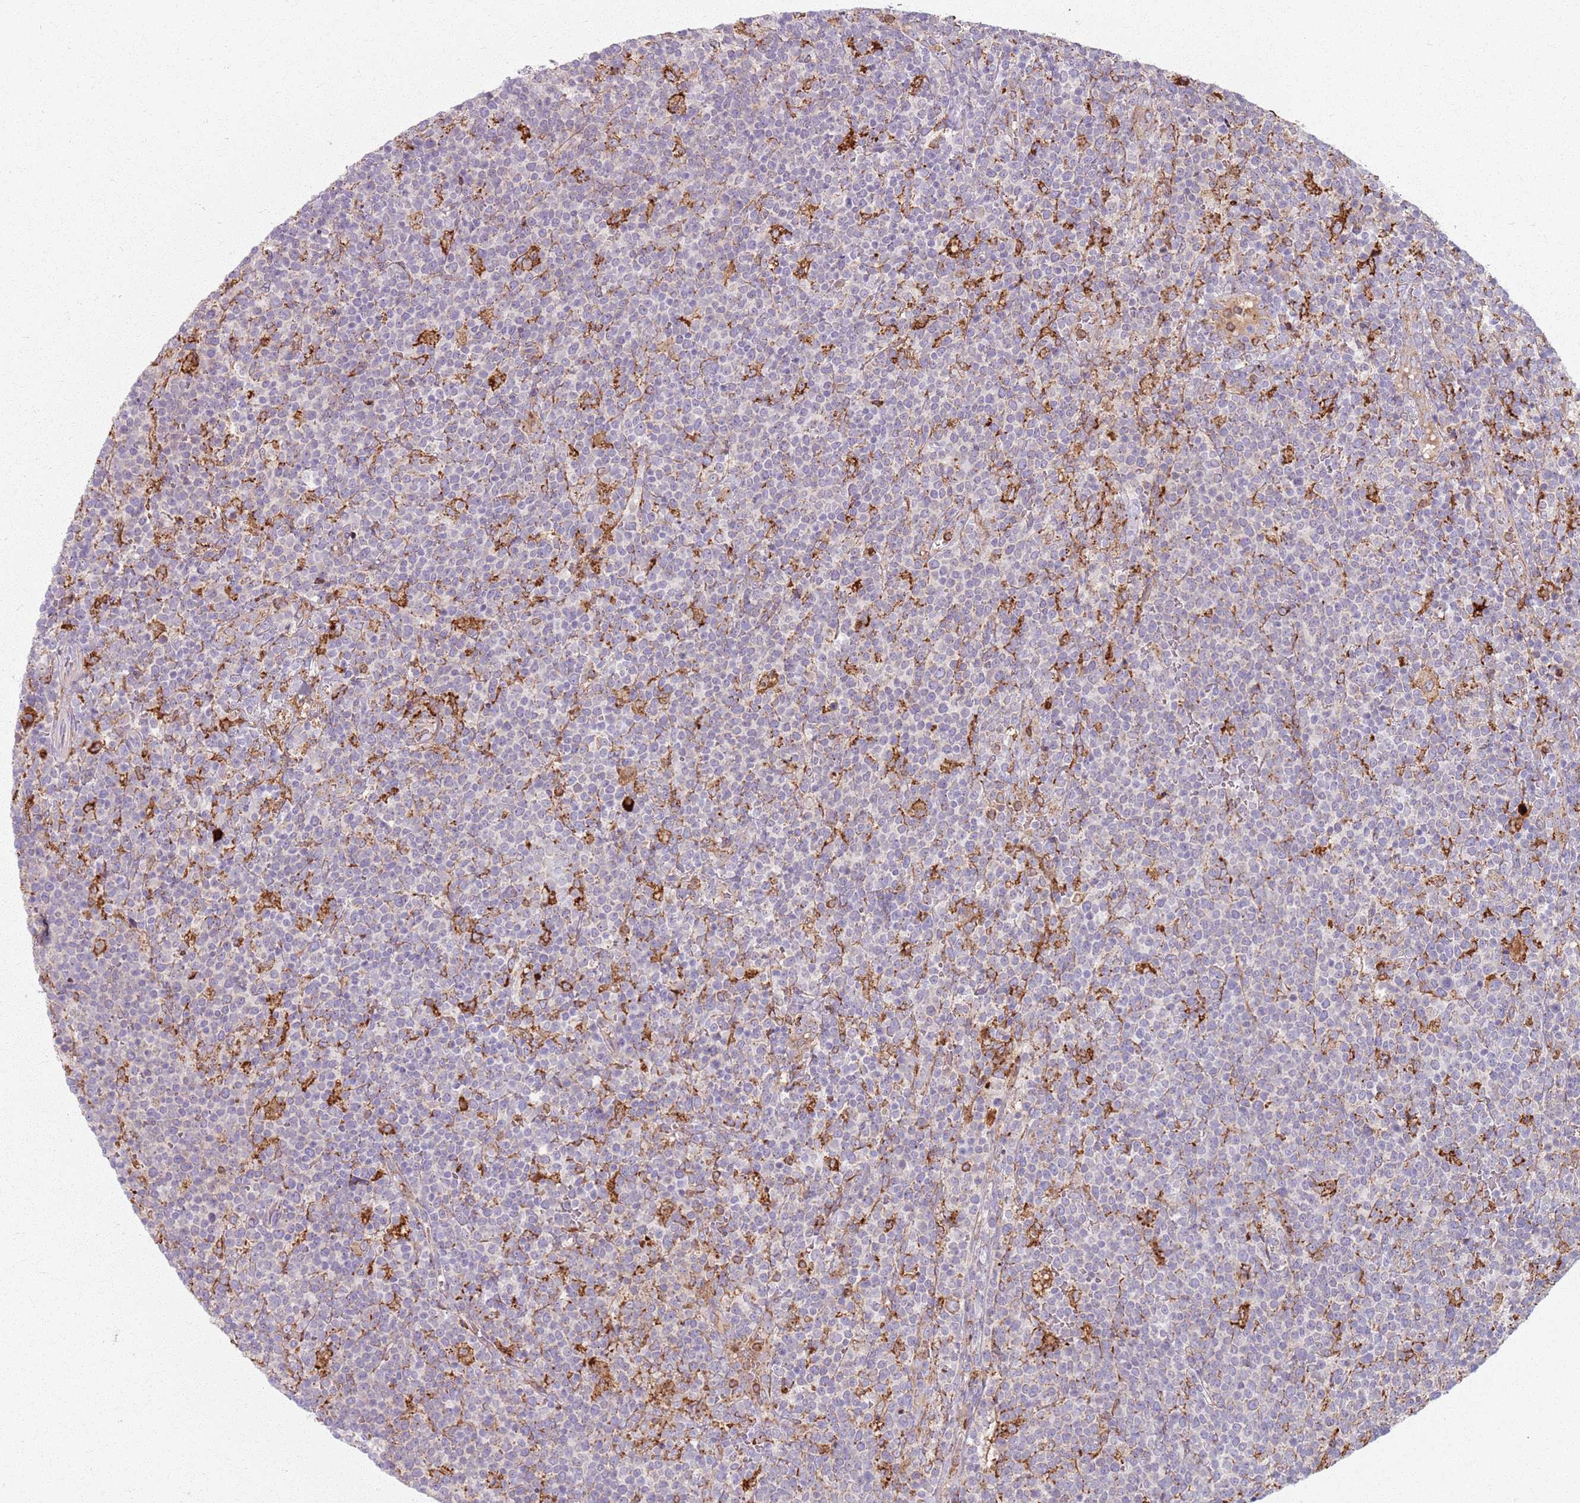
{"staining": {"intensity": "negative", "quantity": "none", "location": "none"}, "tissue": "lymphoma", "cell_type": "Tumor cells", "image_type": "cancer", "snomed": [{"axis": "morphology", "description": "Malignant lymphoma, non-Hodgkin's type, High grade"}, {"axis": "topography", "description": "Lymph node"}], "caption": "Malignant lymphoma, non-Hodgkin's type (high-grade) was stained to show a protein in brown. There is no significant expression in tumor cells. (Immunohistochemistry (ihc), brightfield microscopy, high magnification).", "gene": "COLGALT1", "patient": {"sex": "male", "age": 61}}